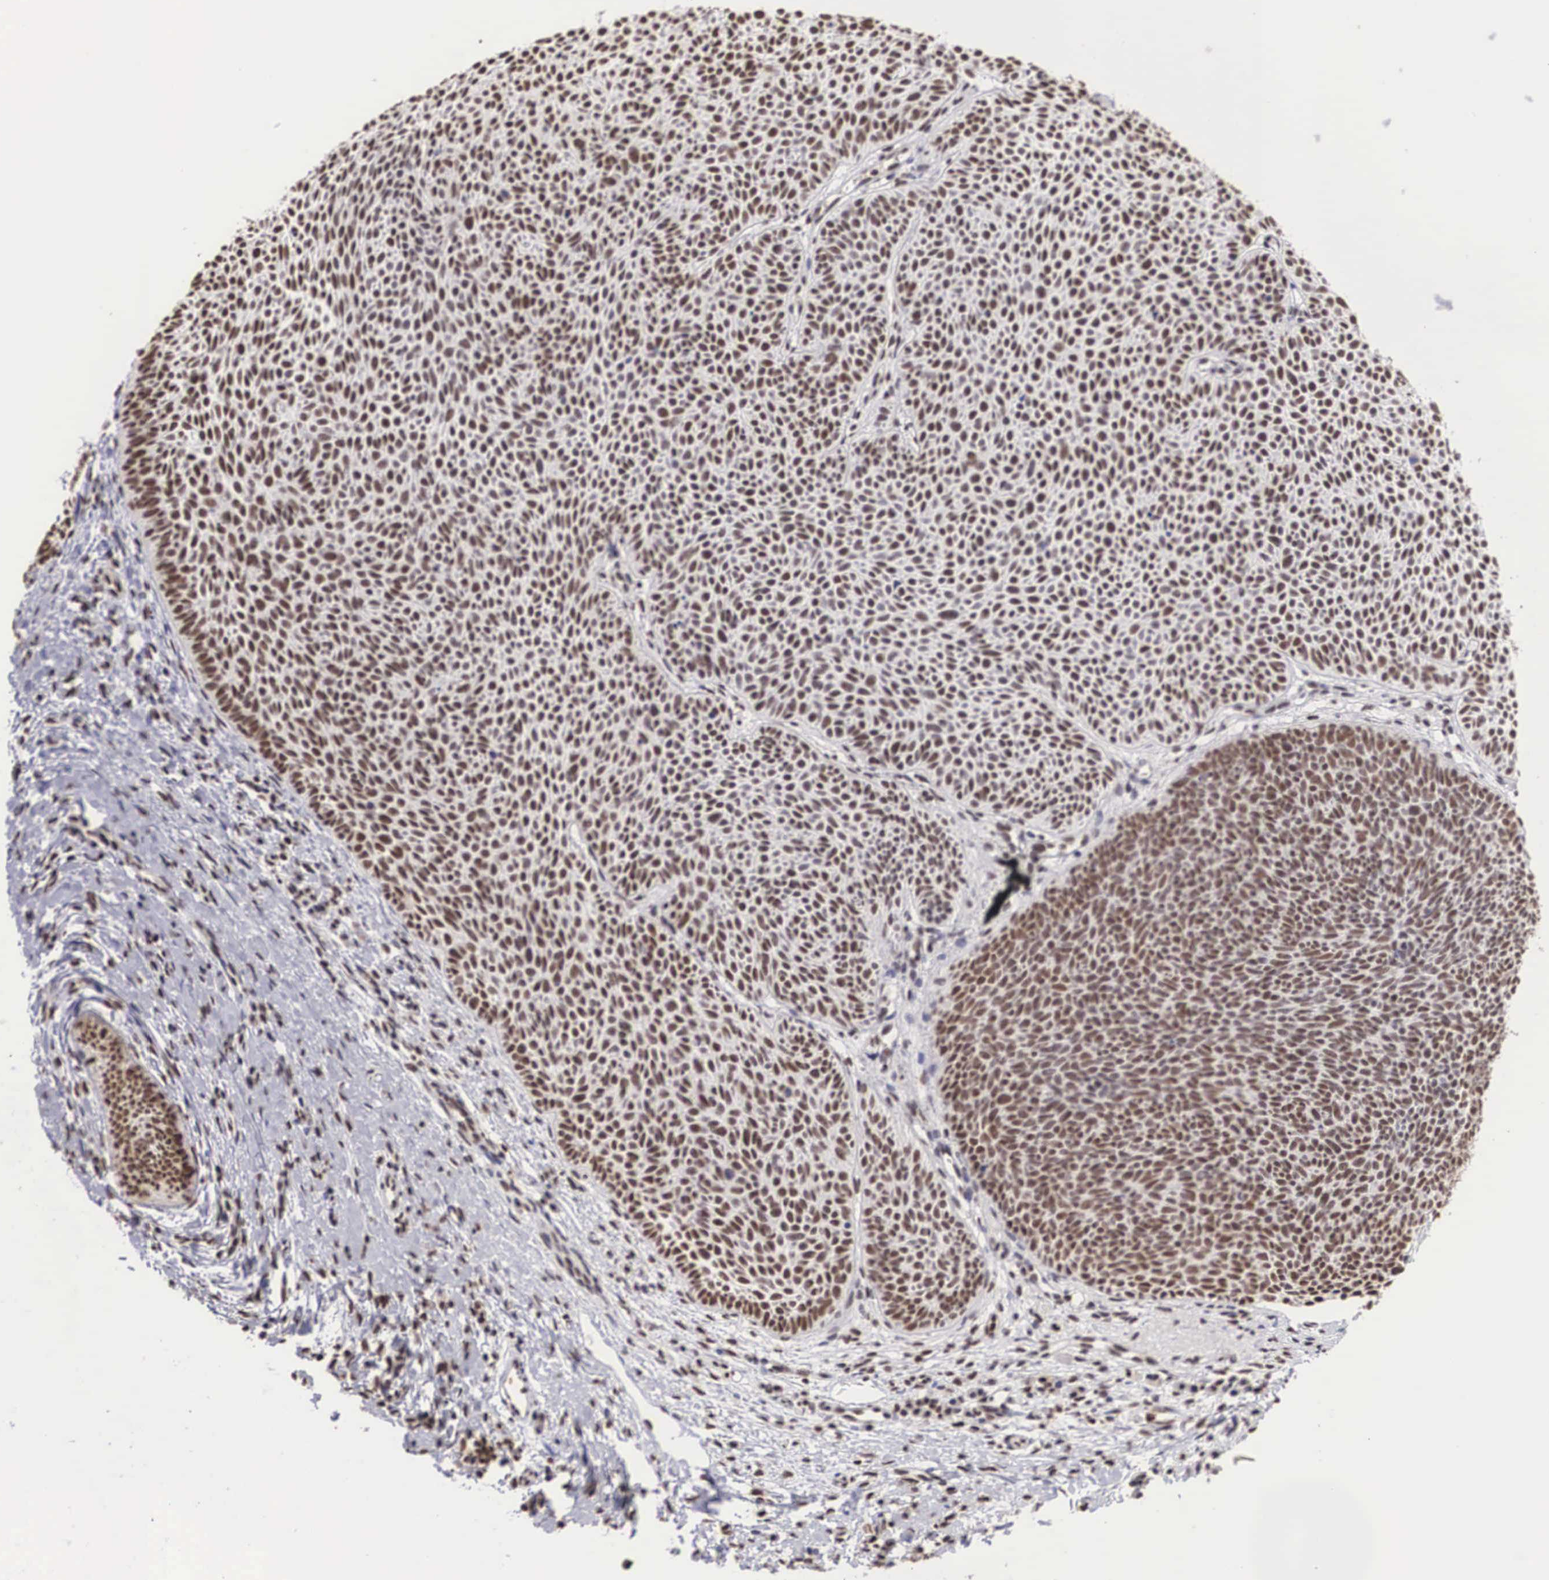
{"staining": {"intensity": "moderate", "quantity": ">75%", "location": "nuclear"}, "tissue": "skin cancer", "cell_type": "Tumor cells", "image_type": "cancer", "snomed": [{"axis": "morphology", "description": "Basal cell carcinoma"}, {"axis": "topography", "description": "Skin"}], "caption": "The histopathology image displays immunohistochemical staining of skin basal cell carcinoma. There is moderate nuclear expression is appreciated in about >75% of tumor cells.", "gene": "HTATSF1", "patient": {"sex": "male", "age": 84}}